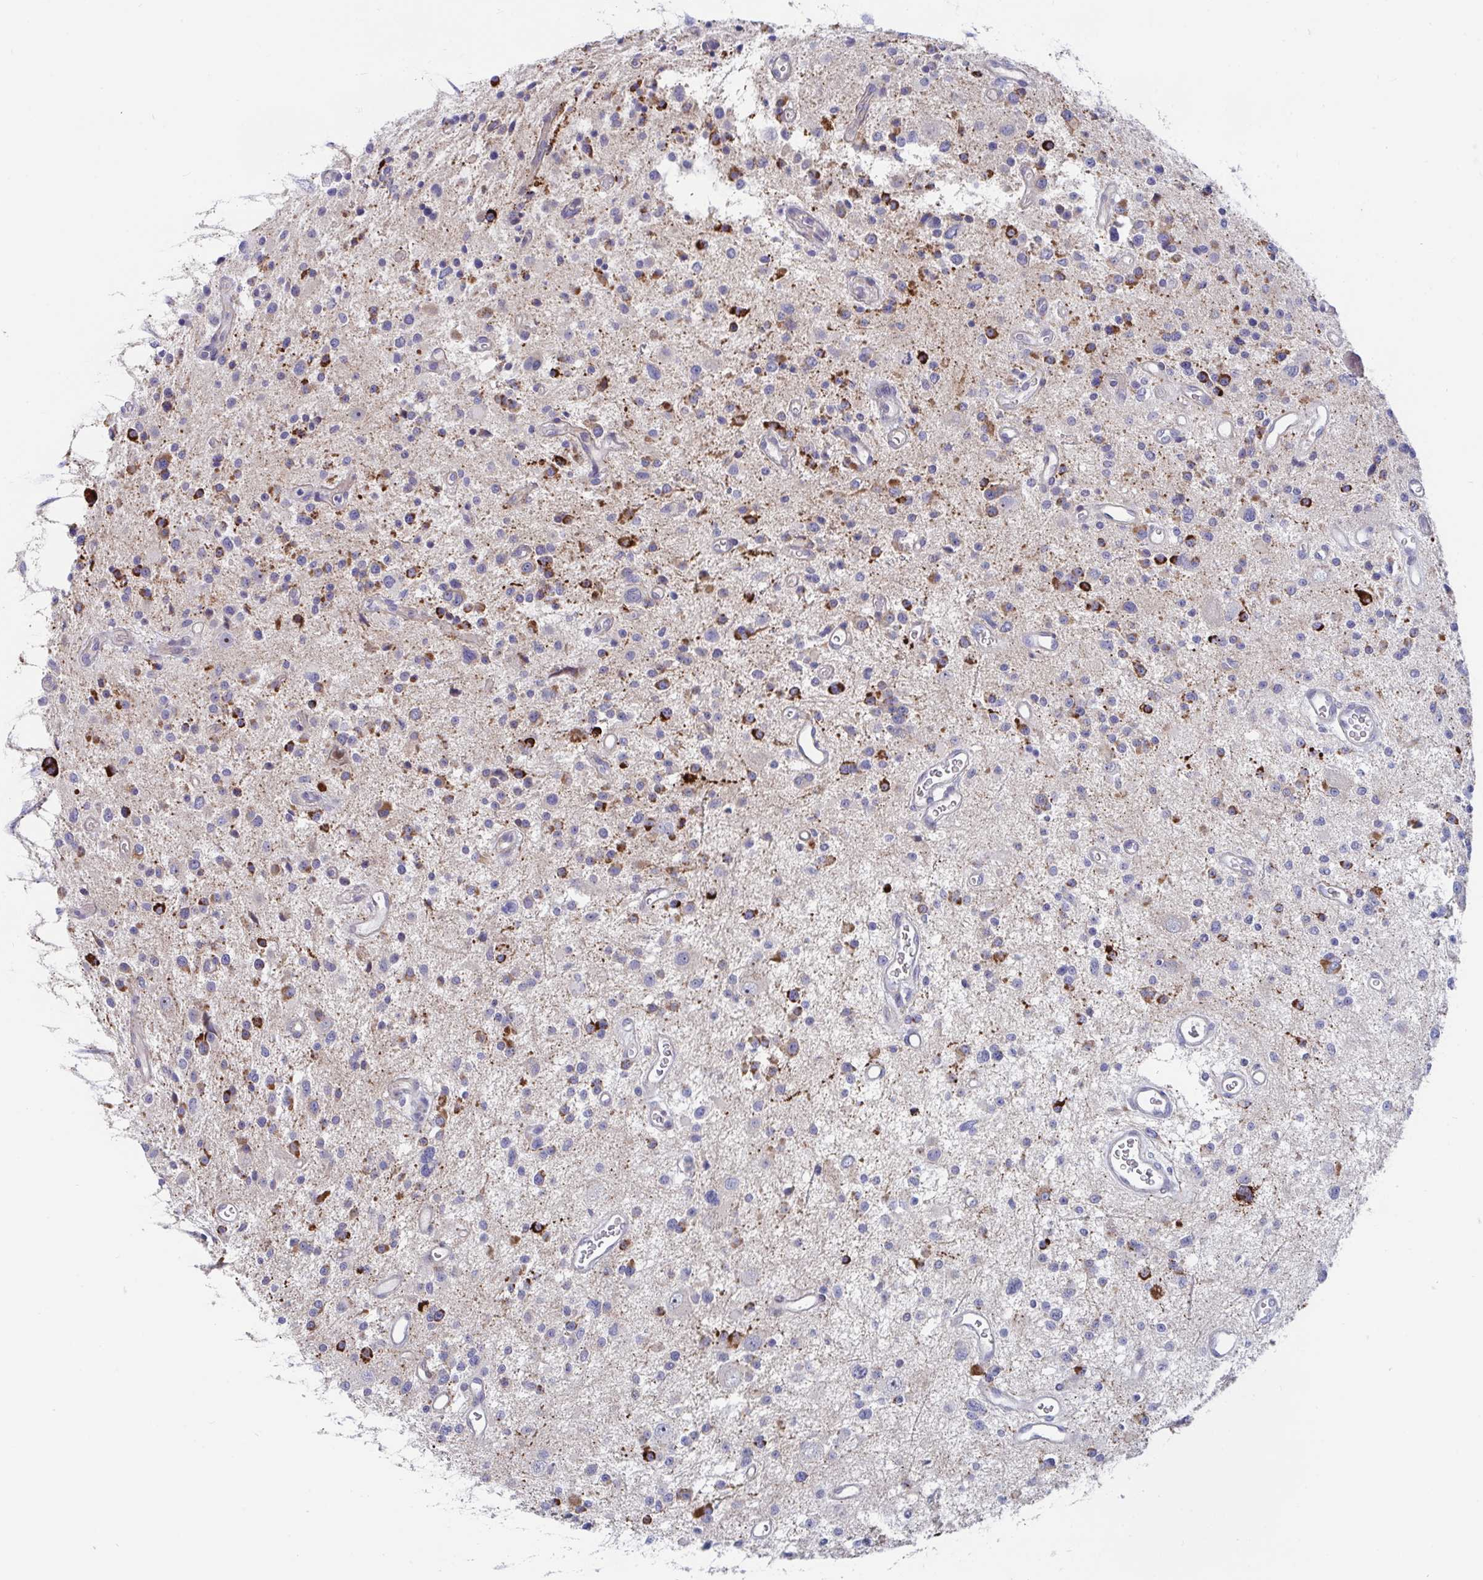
{"staining": {"intensity": "strong", "quantity": "<25%", "location": "cytoplasmic/membranous"}, "tissue": "glioma", "cell_type": "Tumor cells", "image_type": "cancer", "snomed": [{"axis": "morphology", "description": "Glioma, malignant, Low grade"}, {"axis": "topography", "description": "Brain"}], "caption": "Tumor cells exhibit medium levels of strong cytoplasmic/membranous expression in about <25% of cells in glioma.", "gene": "FAM156B", "patient": {"sex": "male", "age": 43}}